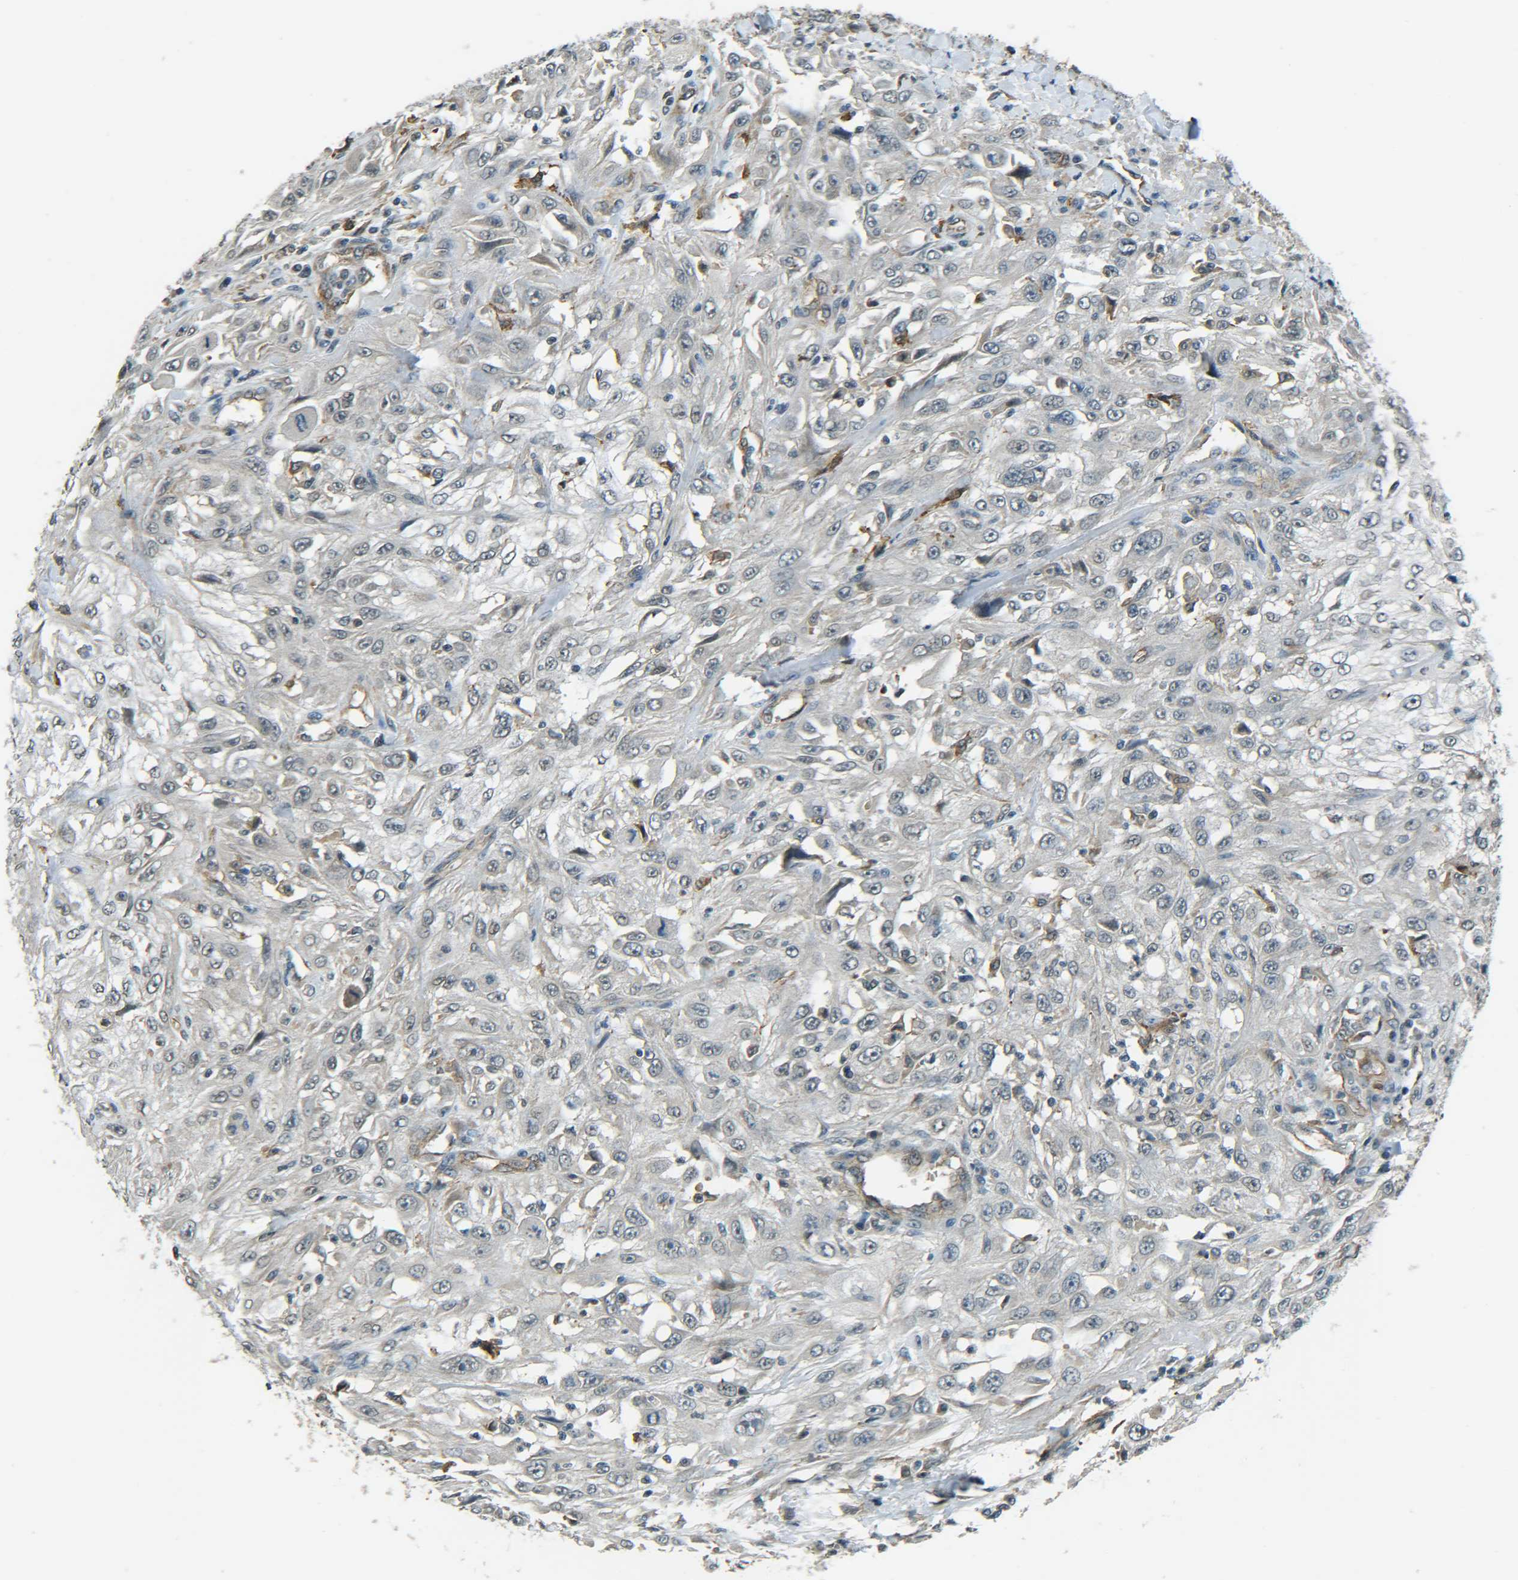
{"staining": {"intensity": "negative", "quantity": "none", "location": "none"}, "tissue": "skin cancer", "cell_type": "Tumor cells", "image_type": "cancer", "snomed": [{"axis": "morphology", "description": "Squamous cell carcinoma, NOS"}, {"axis": "topography", "description": "Skin"}], "caption": "This is an immunohistochemistry image of skin squamous cell carcinoma. There is no positivity in tumor cells.", "gene": "DAB2", "patient": {"sex": "male", "age": 75}}